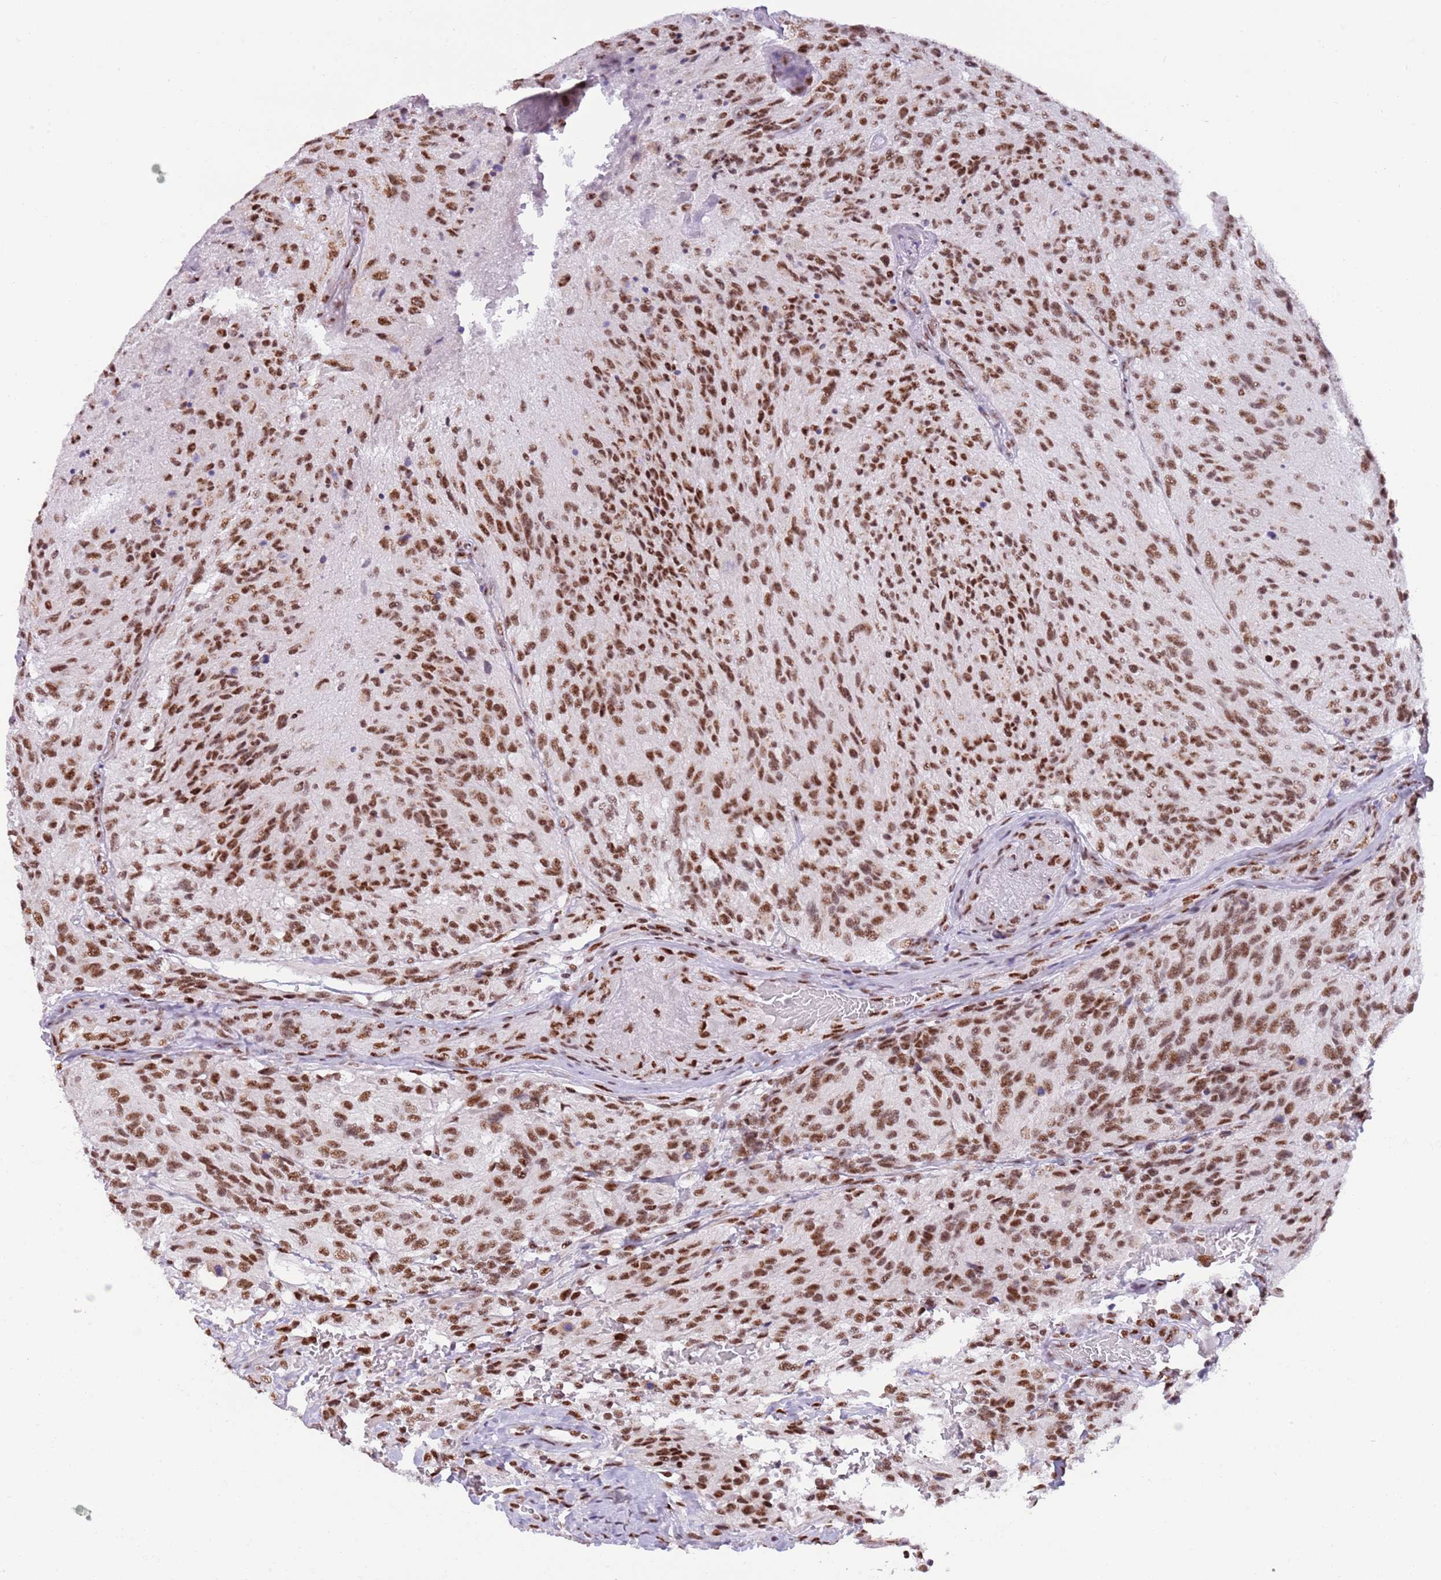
{"staining": {"intensity": "strong", "quantity": ">75%", "location": "nuclear"}, "tissue": "glioma", "cell_type": "Tumor cells", "image_type": "cancer", "snomed": [{"axis": "morphology", "description": "Normal tissue, NOS"}, {"axis": "morphology", "description": "Glioma, malignant, High grade"}, {"axis": "topography", "description": "Cerebral cortex"}], "caption": "The histopathology image shows a brown stain indicating the presence of a protein in the nuclear of tumor cells in high-grade glioma (malignant). Nuclei are stained in blue.", "gene": "SF3A2", "patient": {"sex": "male", "age": 56}}